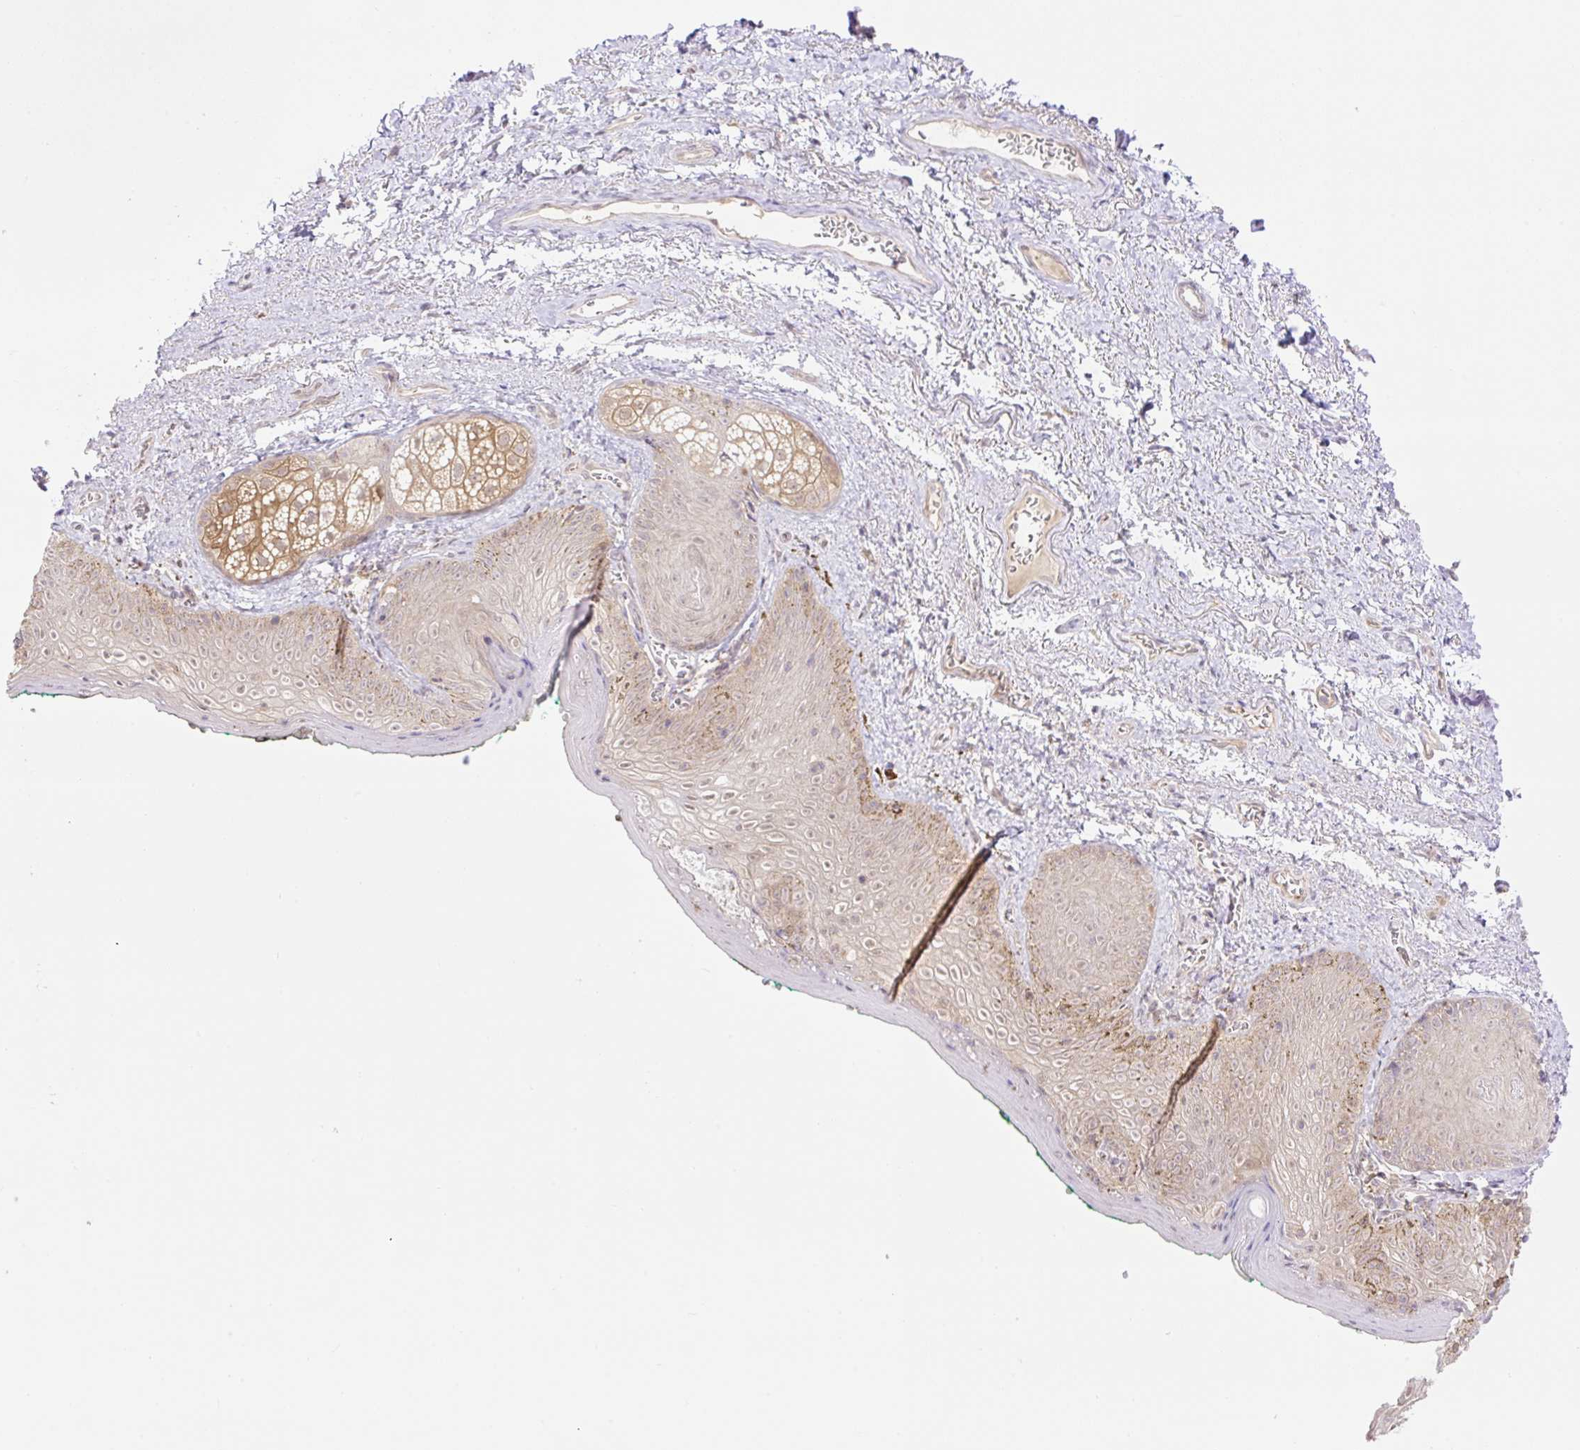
{"staining": {"intensity": "weak", "quantity": "25%-75%", "location": "cytoplasmic/membranous,nuclear"}, "tissue": "vagina", "cell_type": "Squamous epithelial cells", "image_type": "normal", "snomed": [{"axis": "morphology", "description": "Normal tissue, NOS"}, {"axis": "topography", "description": "Vulva"}, {"axis": "topography", "description": "Vagina"}, {"axis": "topography", "description": "Peripheral nerve tissue"}], "caption": "Protein staining of benign vagina exhibits weak cytoplasmic/membranous,nuclear staining in approximately 25%-75% of squamous epithelial cells.", "gene": "VPS25", "patient": {"sex": "female", "age": 66}}